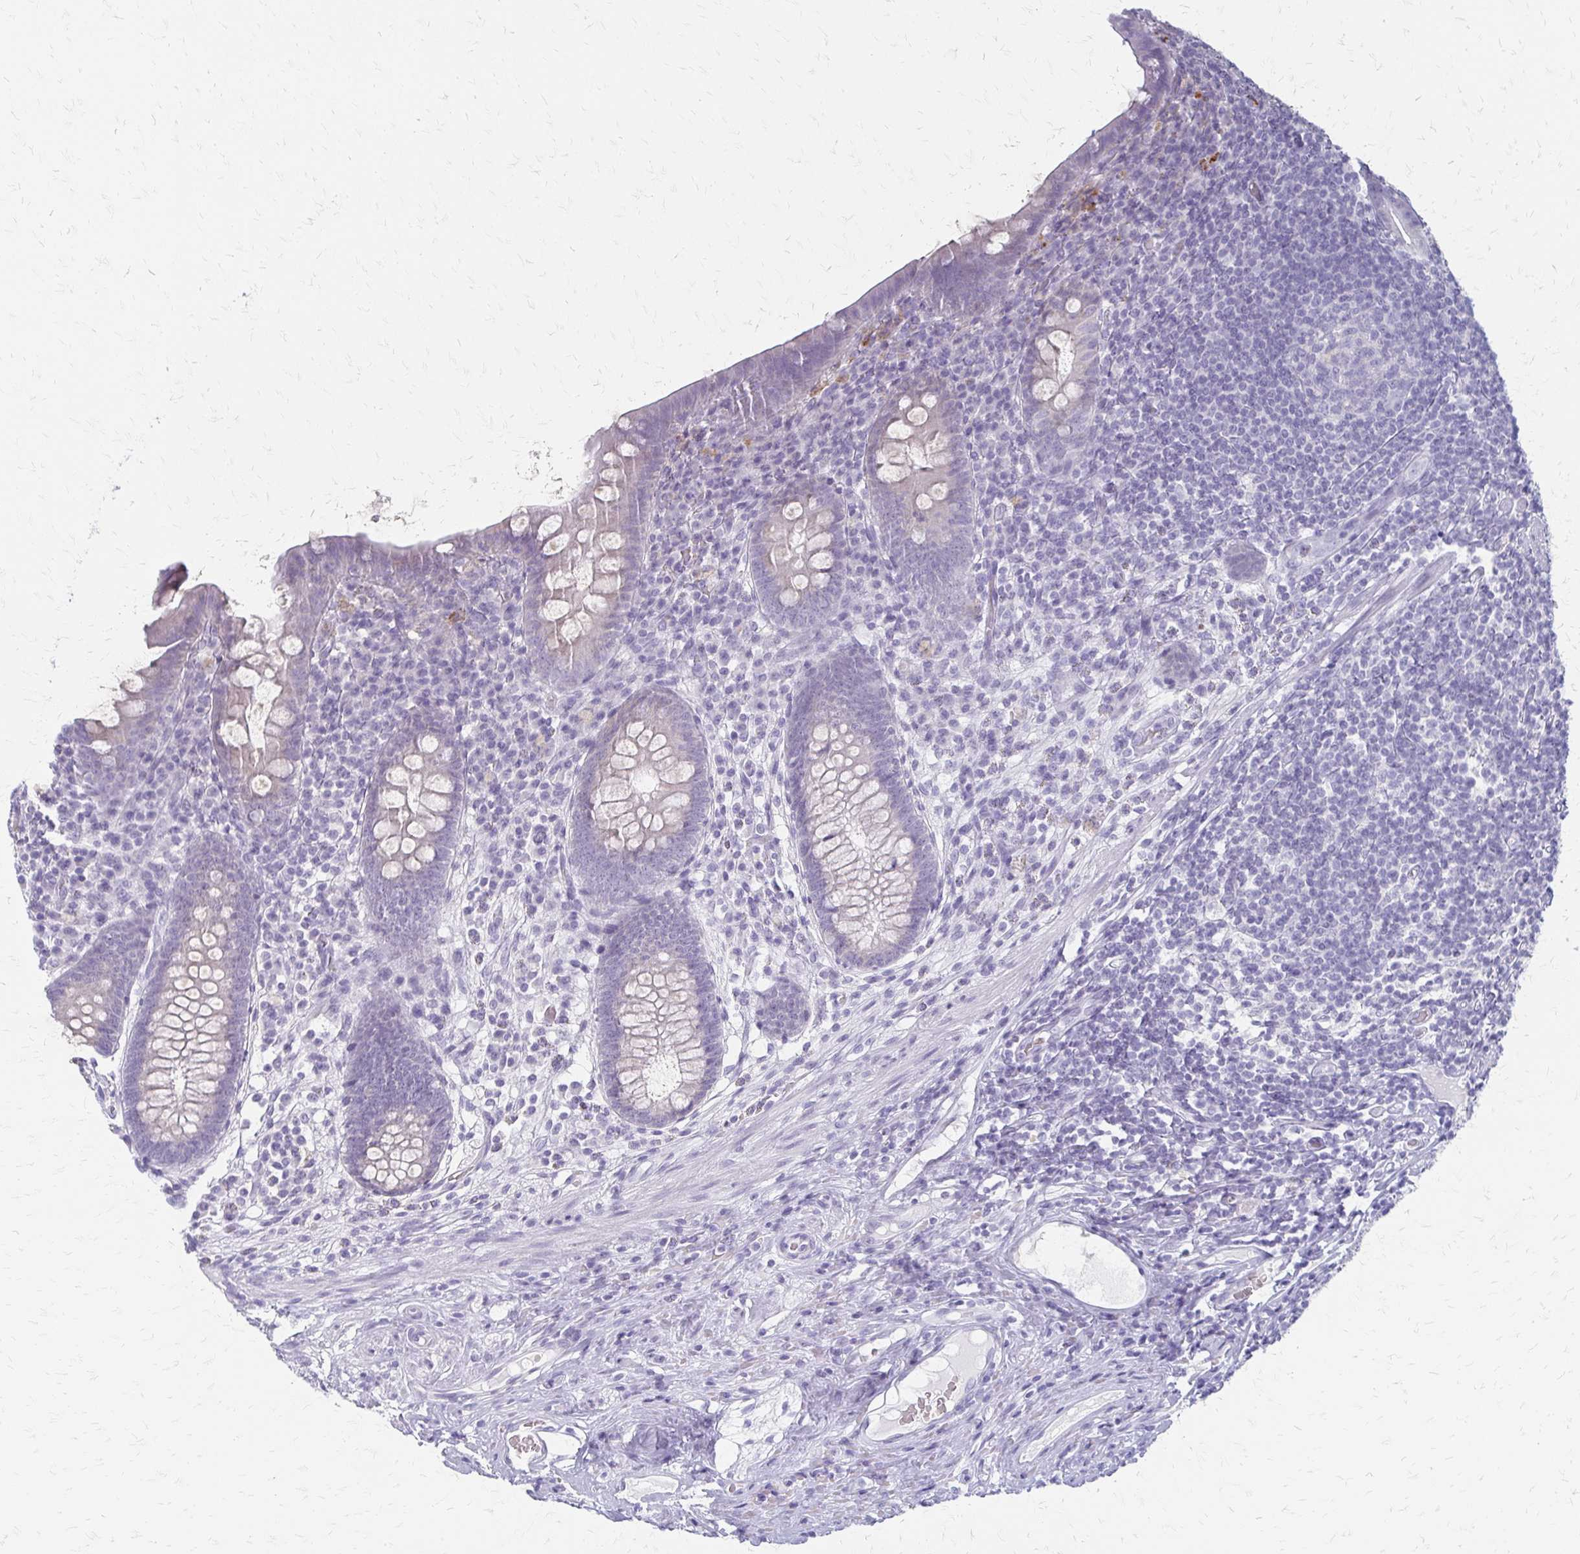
{"staining": {"intensity": "negative", "quantity": "none", "location": "none"}, "tissue": "appendix", "cell_type": "Glandular cells", "image_type": "normal", "snomed": [{"axis": "morphology", "description": "Normal tissue, NOS"}, {"axis": "topography", "description": "Appendix"}], "caption": "Glandular cells show no significant expression in normal appendix.", "gene": "ACP5", "patient": {"sex": "male", "age": 71}}